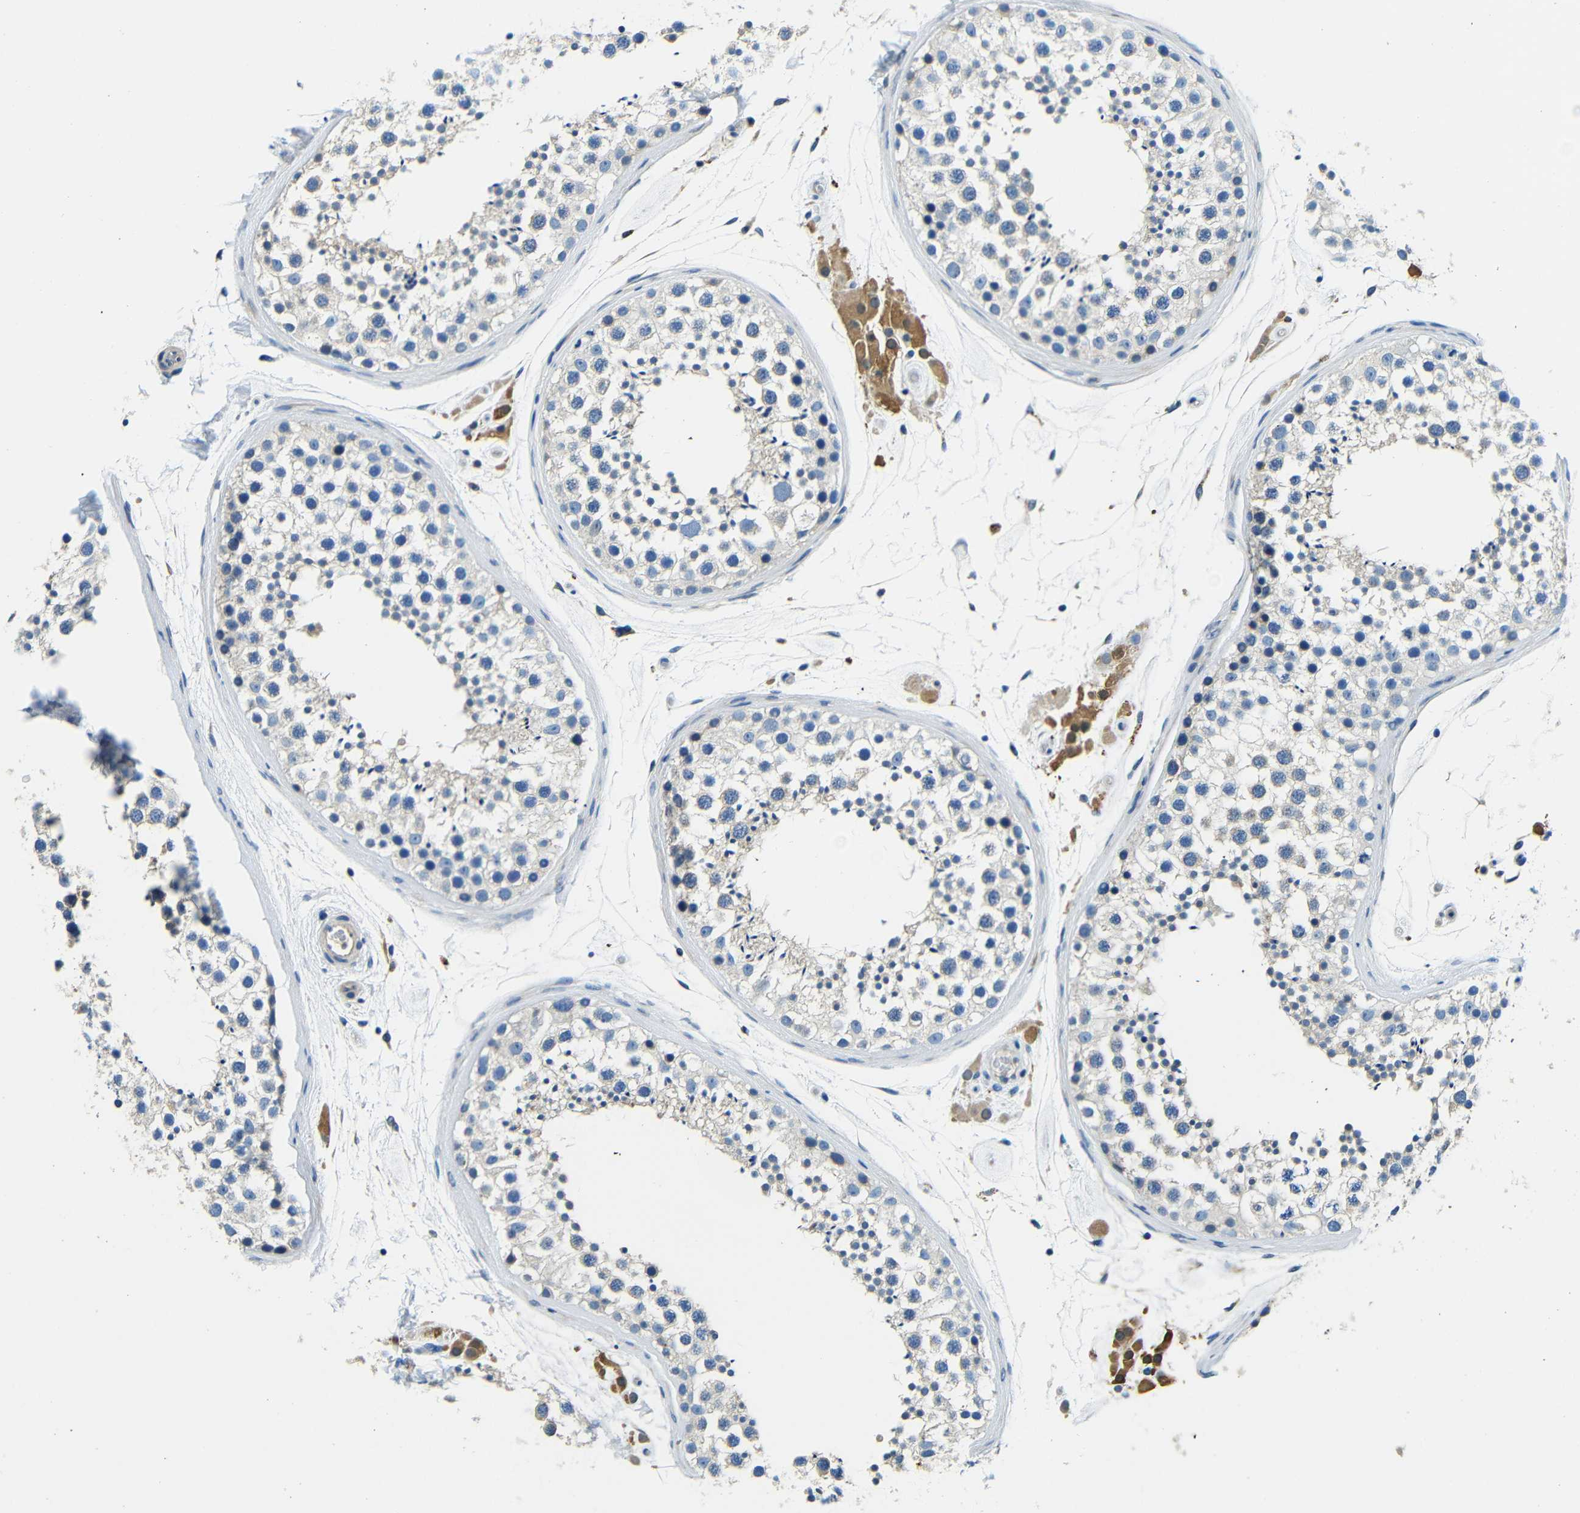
{"staining": {"intensity": "negative", "quantity": "none", "location": "none"}, "tissue": "testis", "cell_type": "Cells in seminiferous ducts", "image_type": "normal", "snomed": [{"axis": "morphology", "description": "Normal tissue, NOS"}, {"axis": "topography", "description": "Testis"}], "caption": "Immunohistochemical staining of benign testis reveals no significant expression in cells in seminiferous ducts.", "gene": "FMO5", "patient": {"sex": "male", "age": 46}}